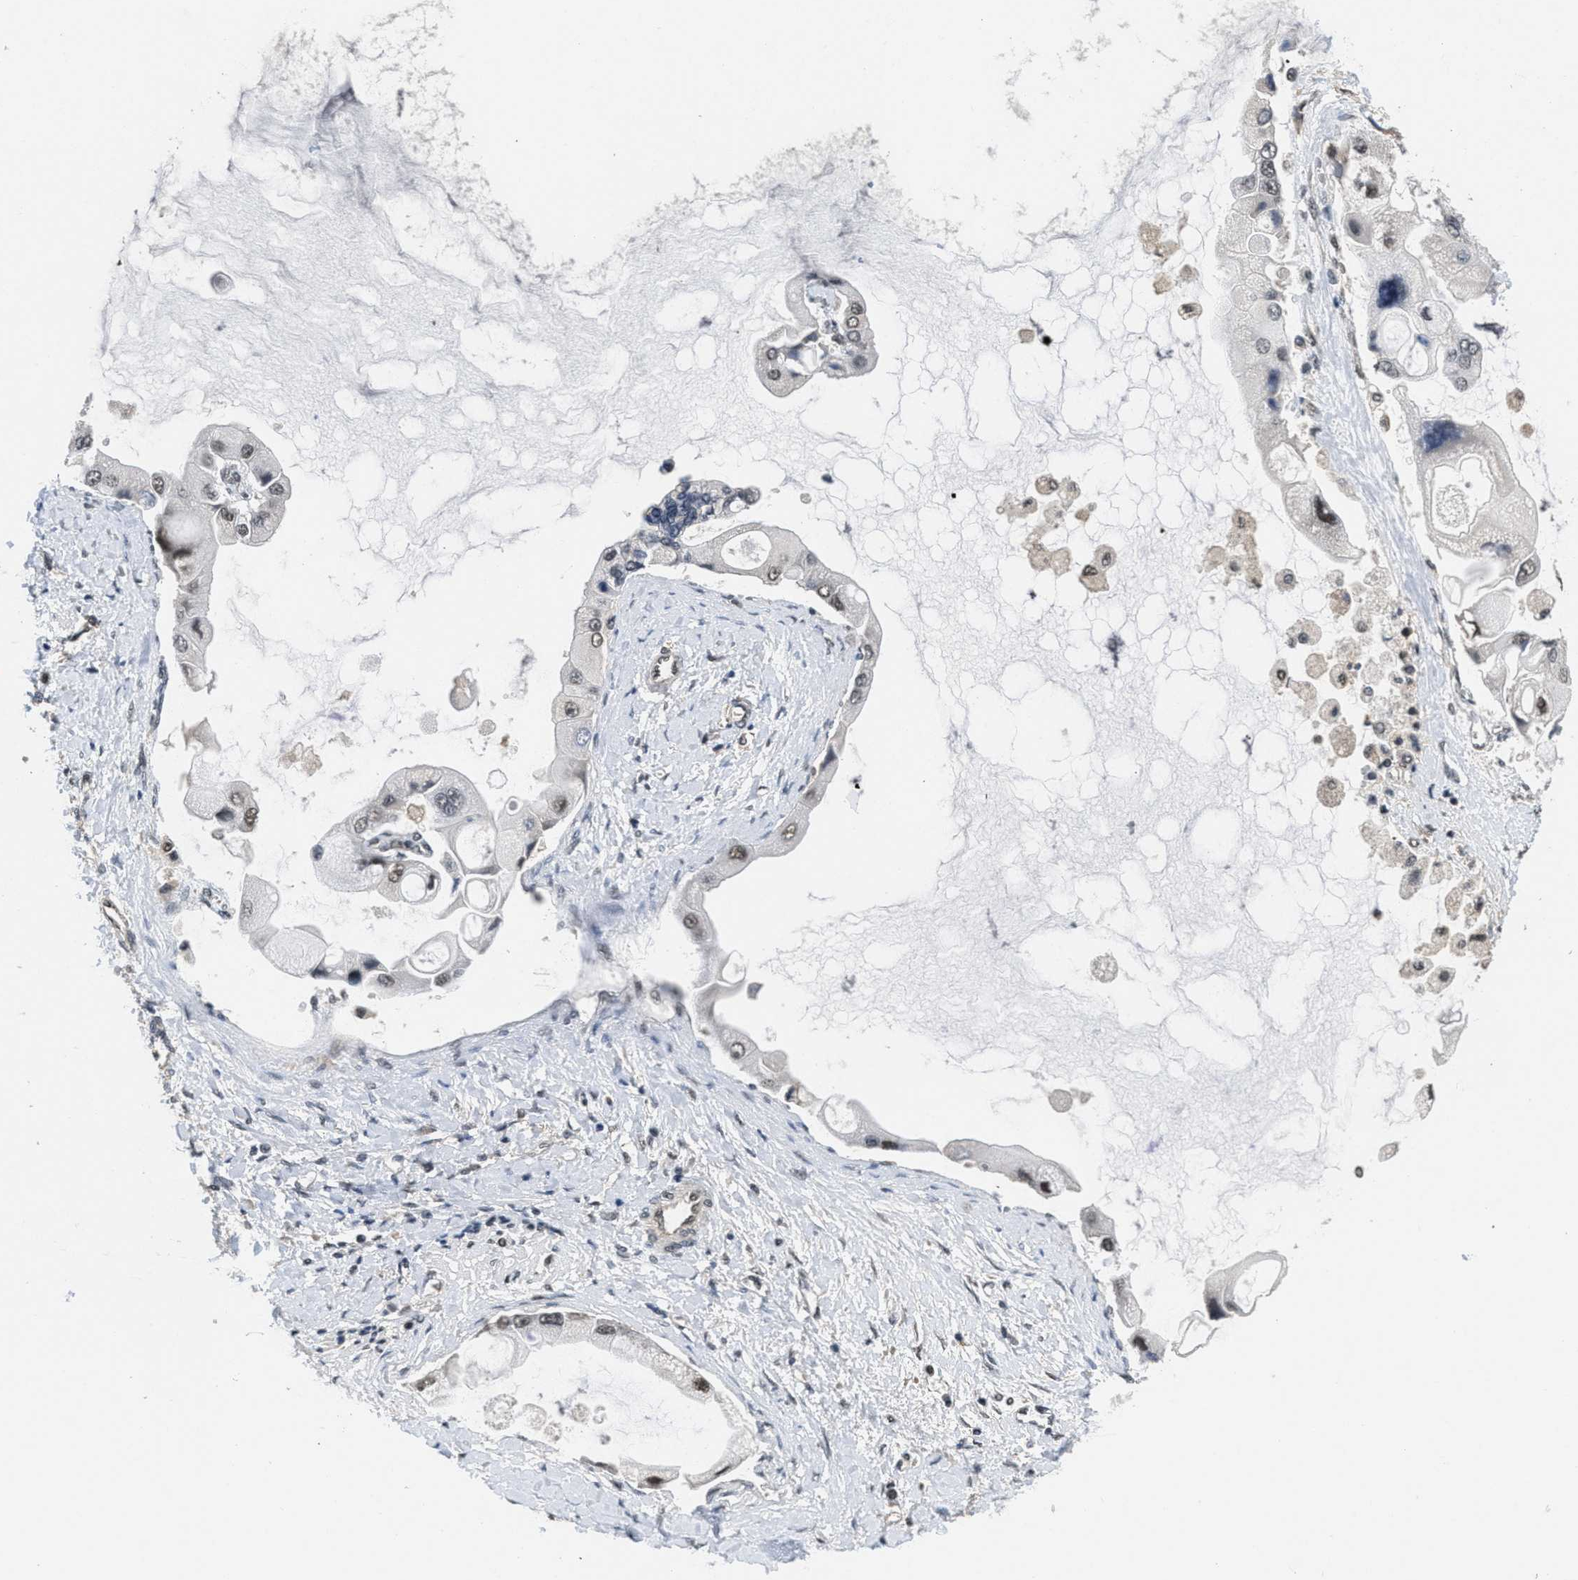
{"staining": {"intensity": "weak", "quantity": ">75%", "location": "nuclear"}, "tissue": "liver cancer", "cell_type": "Tumor cells", "image_type": "cancer", "snomed": [{"axis": "morphology", "description": "Cholangiocarcinoma"}, {"axis": "topography", "description": "Liver"}], "caption": "Protein expression analysis of liver cholangiocarcinoma reveals weak nuclear expression in approximately >75% of tumor cells.", "gene": "CUL4B", "patient": {"sex": "male", "age": 50}}